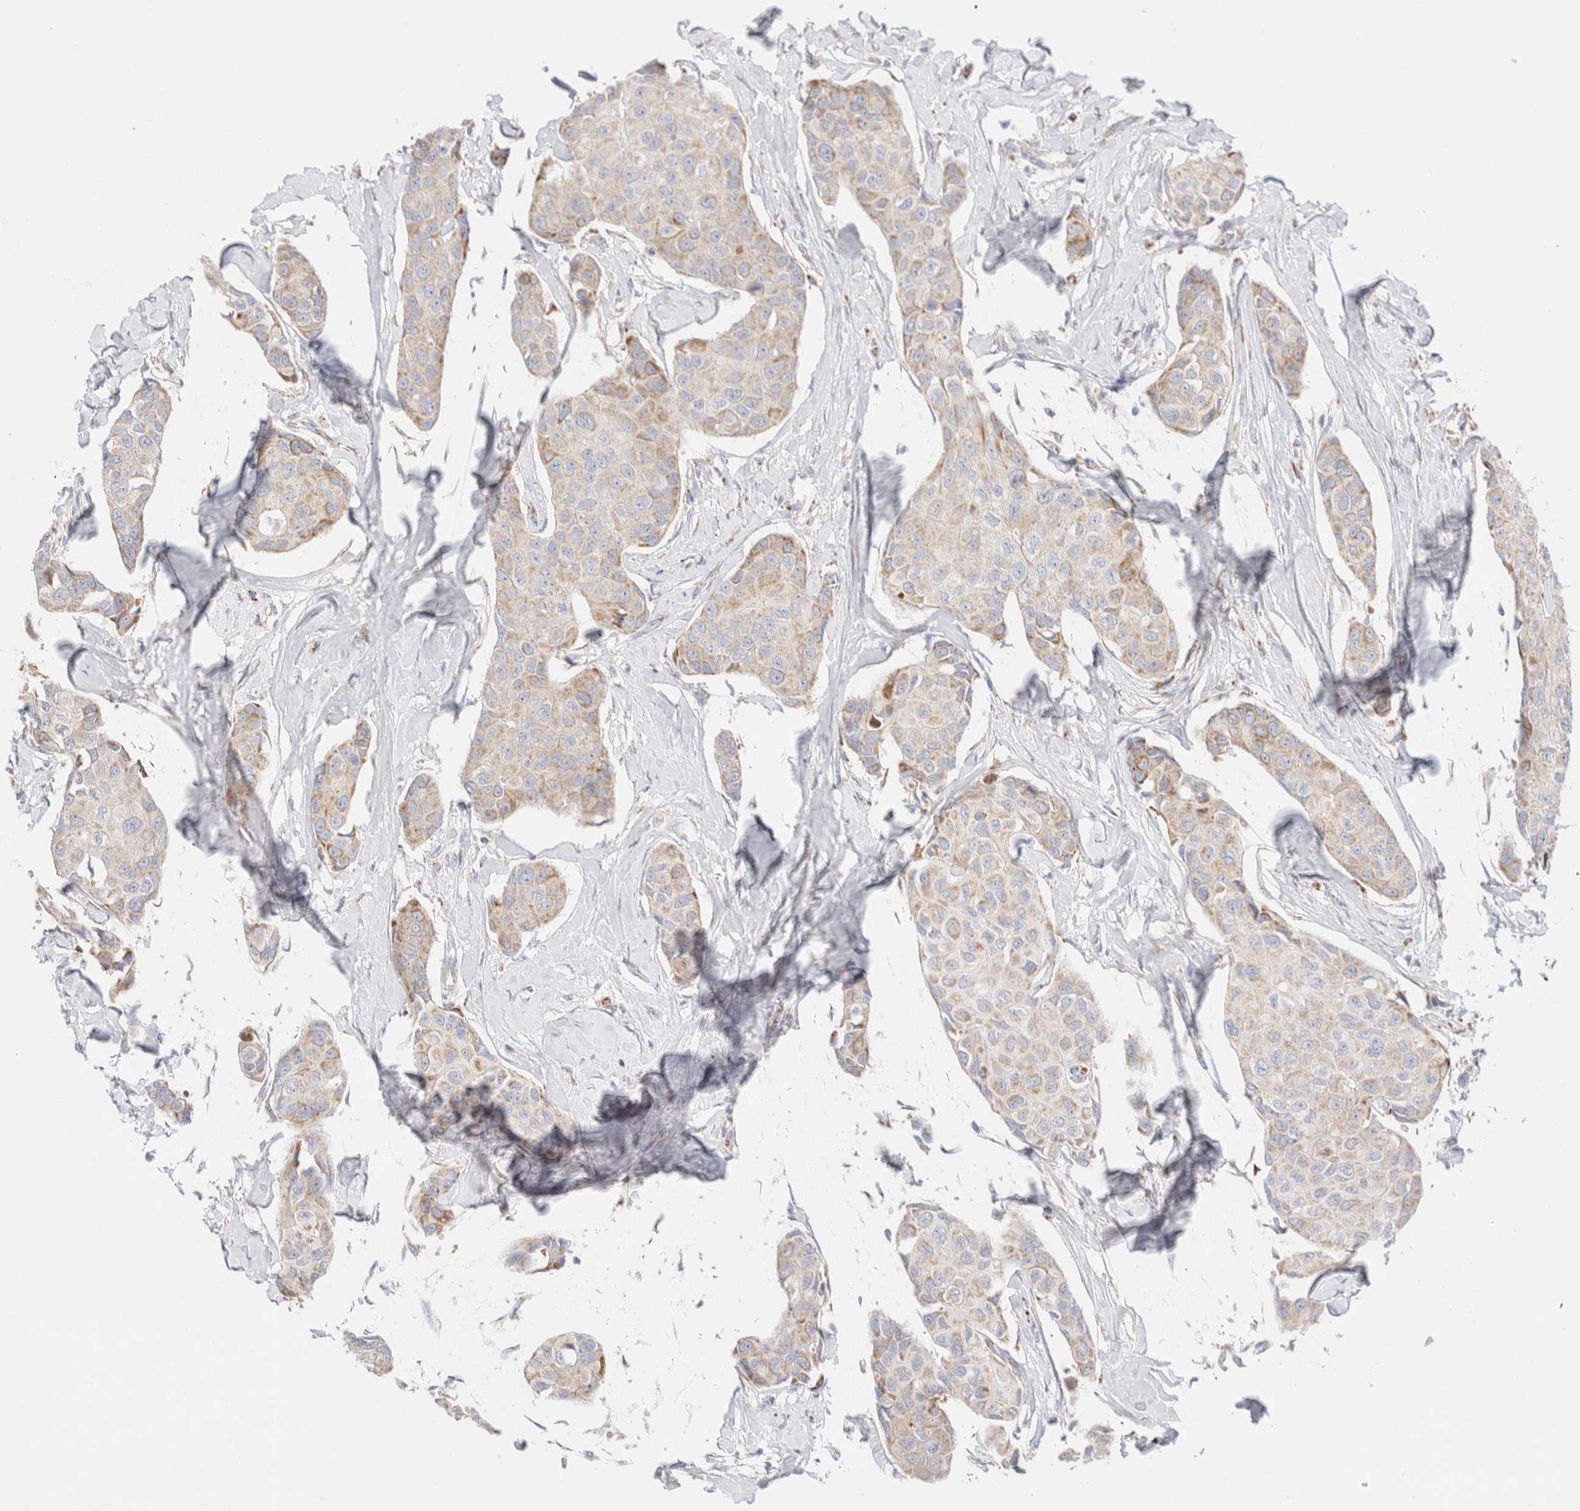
{"staining": {"intensity": "weak", "quantity": "<25%", "location": "cytoplasmic/membranous"}, "tissue": "breast cancer", "cell_type": "Tumor cells", "image_type": "cancer", "snomed": [{"axis": "morphology", "description": "Duct carcinoma"}, {"axis": "topography", "description": "Breast"}], "caption": "An immunohistochemistry (IHC) image of breast cancer (invasive ductal carcinoma) is shown. There is no staining in tumor cells of breast cancer (invasive ductal carcinoma).", "gene": "ATP6V1C1", "patient": {"sex": "female", "age": 80}}